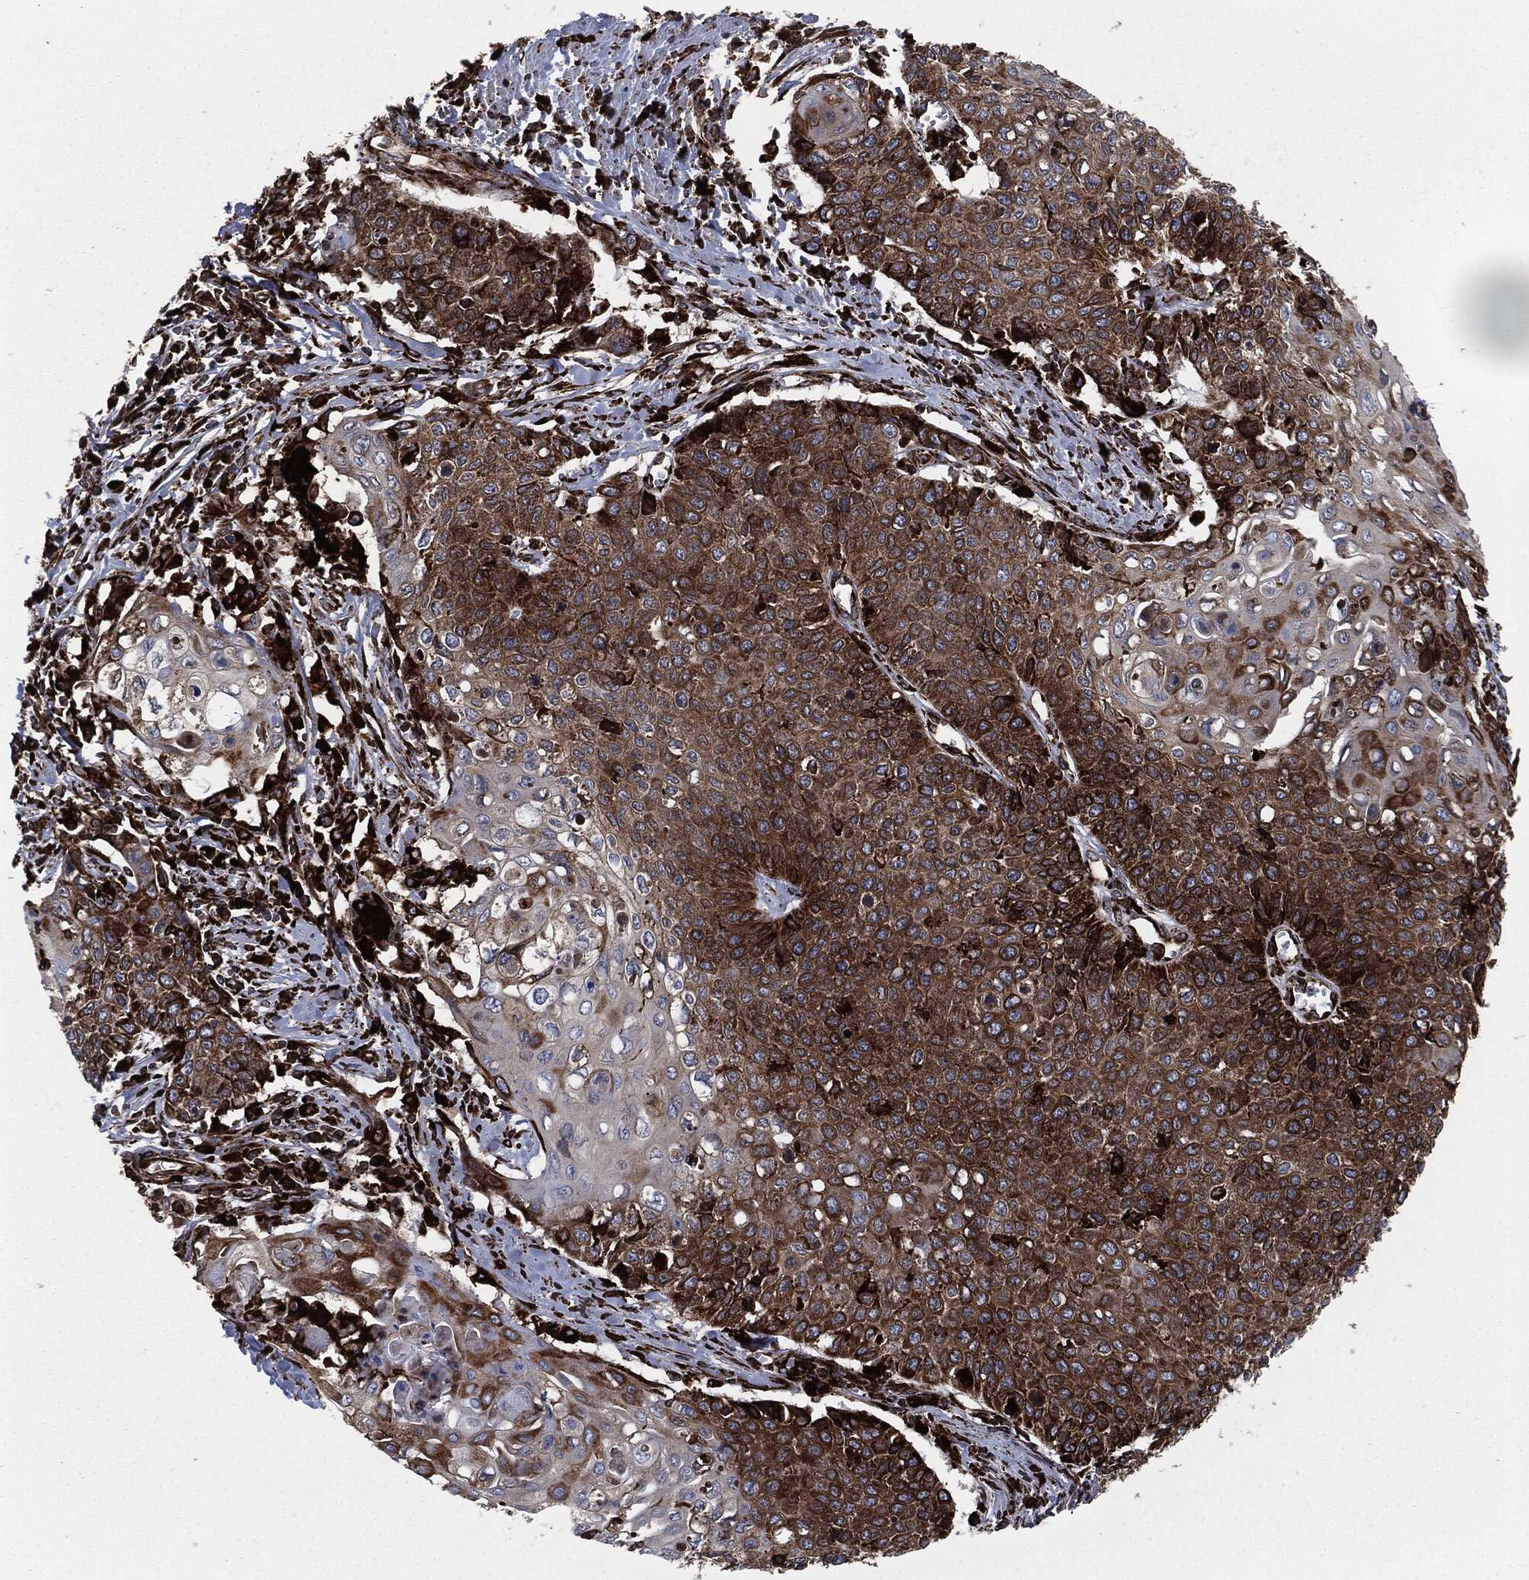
{"staining": {"intensity": "strong", "quantity": ">75%", "location": "cytoplasmic/membranous"}, "tissue": "cervical cancer", "cell_type": "Tumor cells", "image_type": "cancer", "snomed": [{"axis": "morphology", "description": "Squamous cell carcinoma, NOS"}, {"axis": "topography", "description": "Cervix"}], "caption": "IHC (DAB) staining of cervical squamous cell carcinoma displays strong cytoplasmic/membranous protein expression in approximately >75% of tumor cells. (brown staining indicates protein expression, while blue staining denotes nuclei).", "gene": "CALR", "patient": {"sex": "female", "age": 39}}